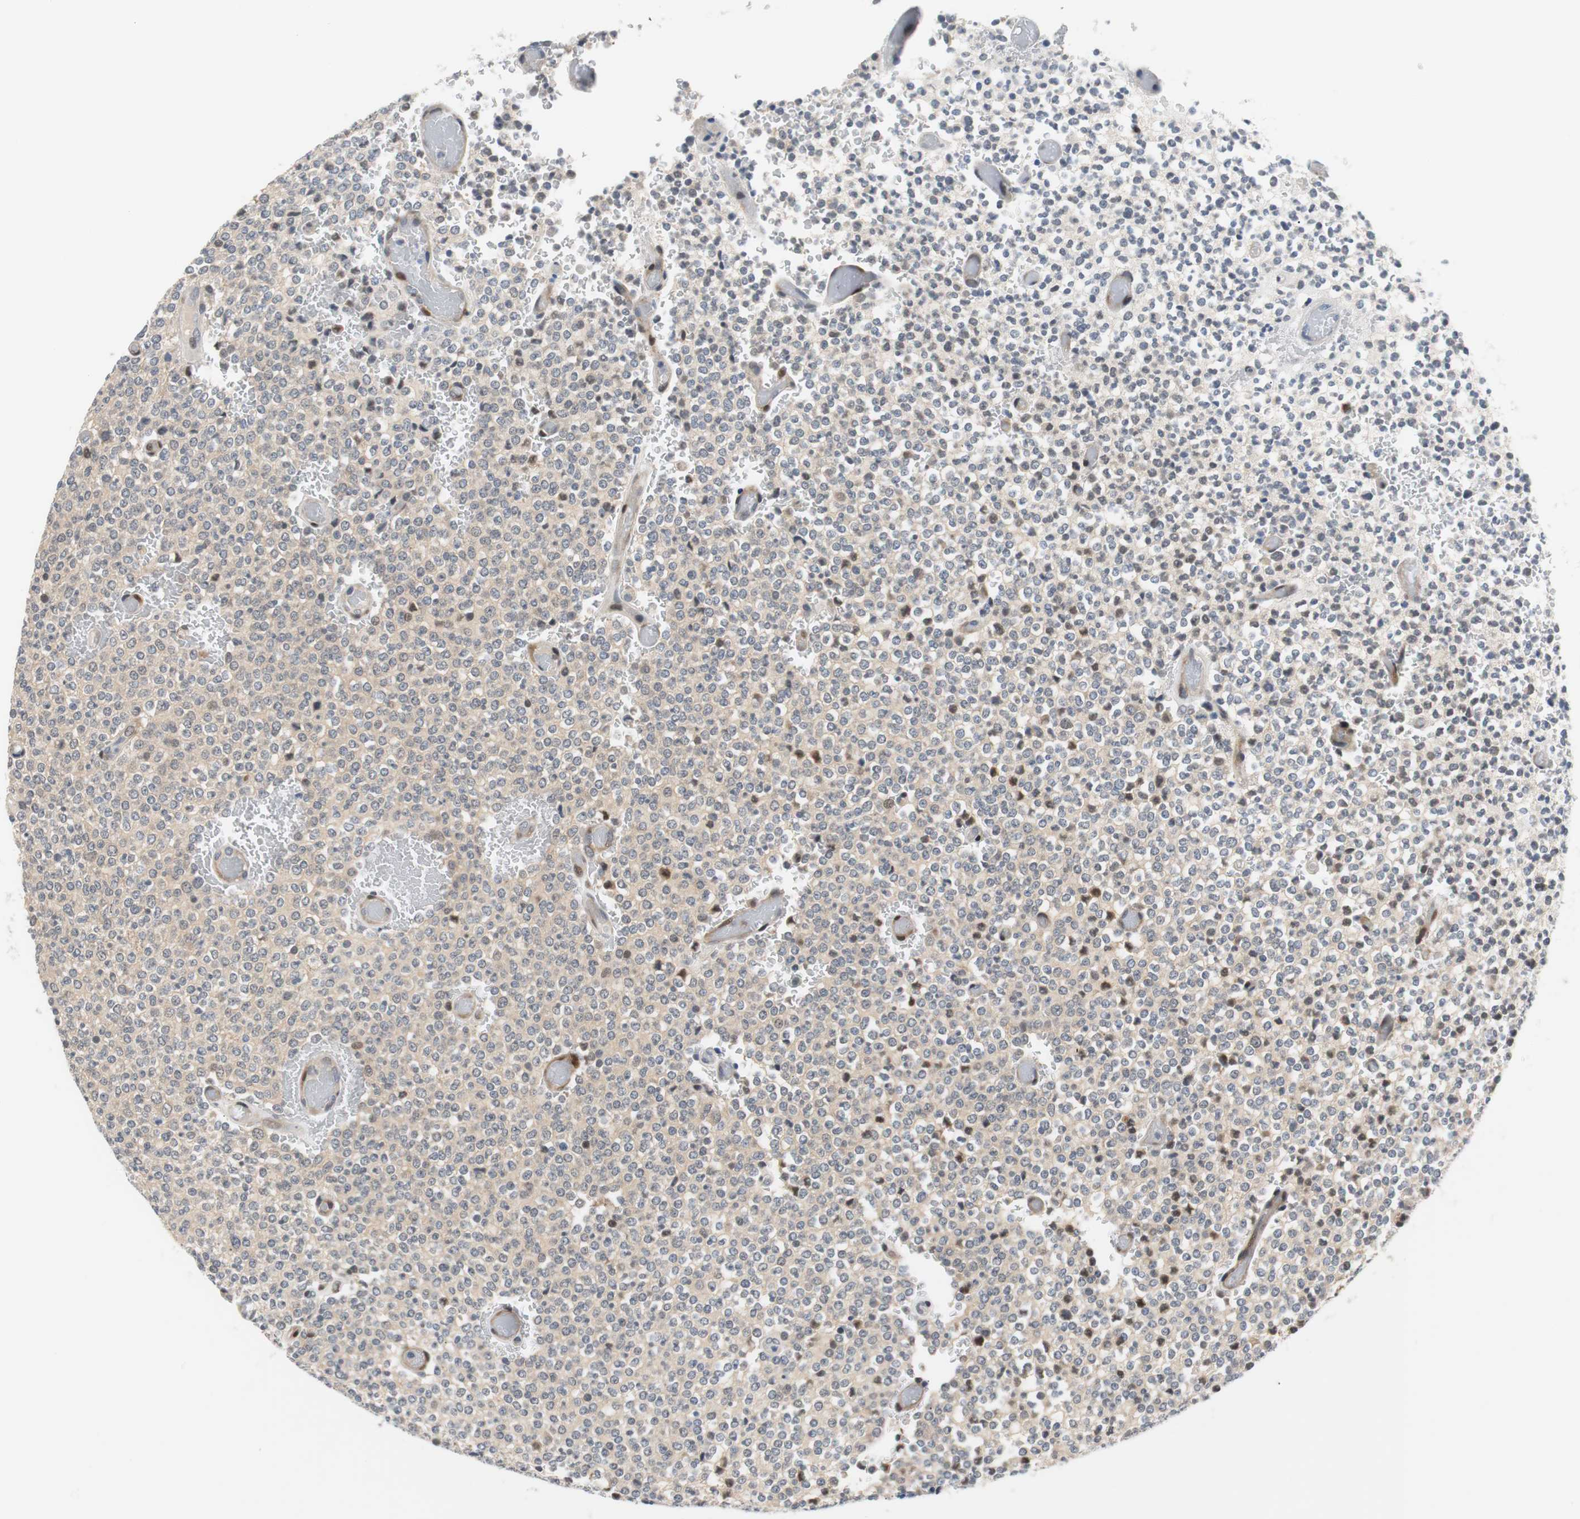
{"staining": {"intensity": "negative", "quantity": "none", "location": "none"}, "tissue": "glioma", "cell_type": "Tumor cells", "image_type": "cancer", "snomed": [{"axis": "morphology", "description": "Glioma, malignant, High grade"}, {"axis": "topography", "description": "pancreas cauda"}], "caption": "High-grade glioma (malignant) stained for a protein using immunohistochemistry demonstrates no staining tumor cells.", "gene": "MAP2K4", "patient": {"sex": "male", "age": 60}}